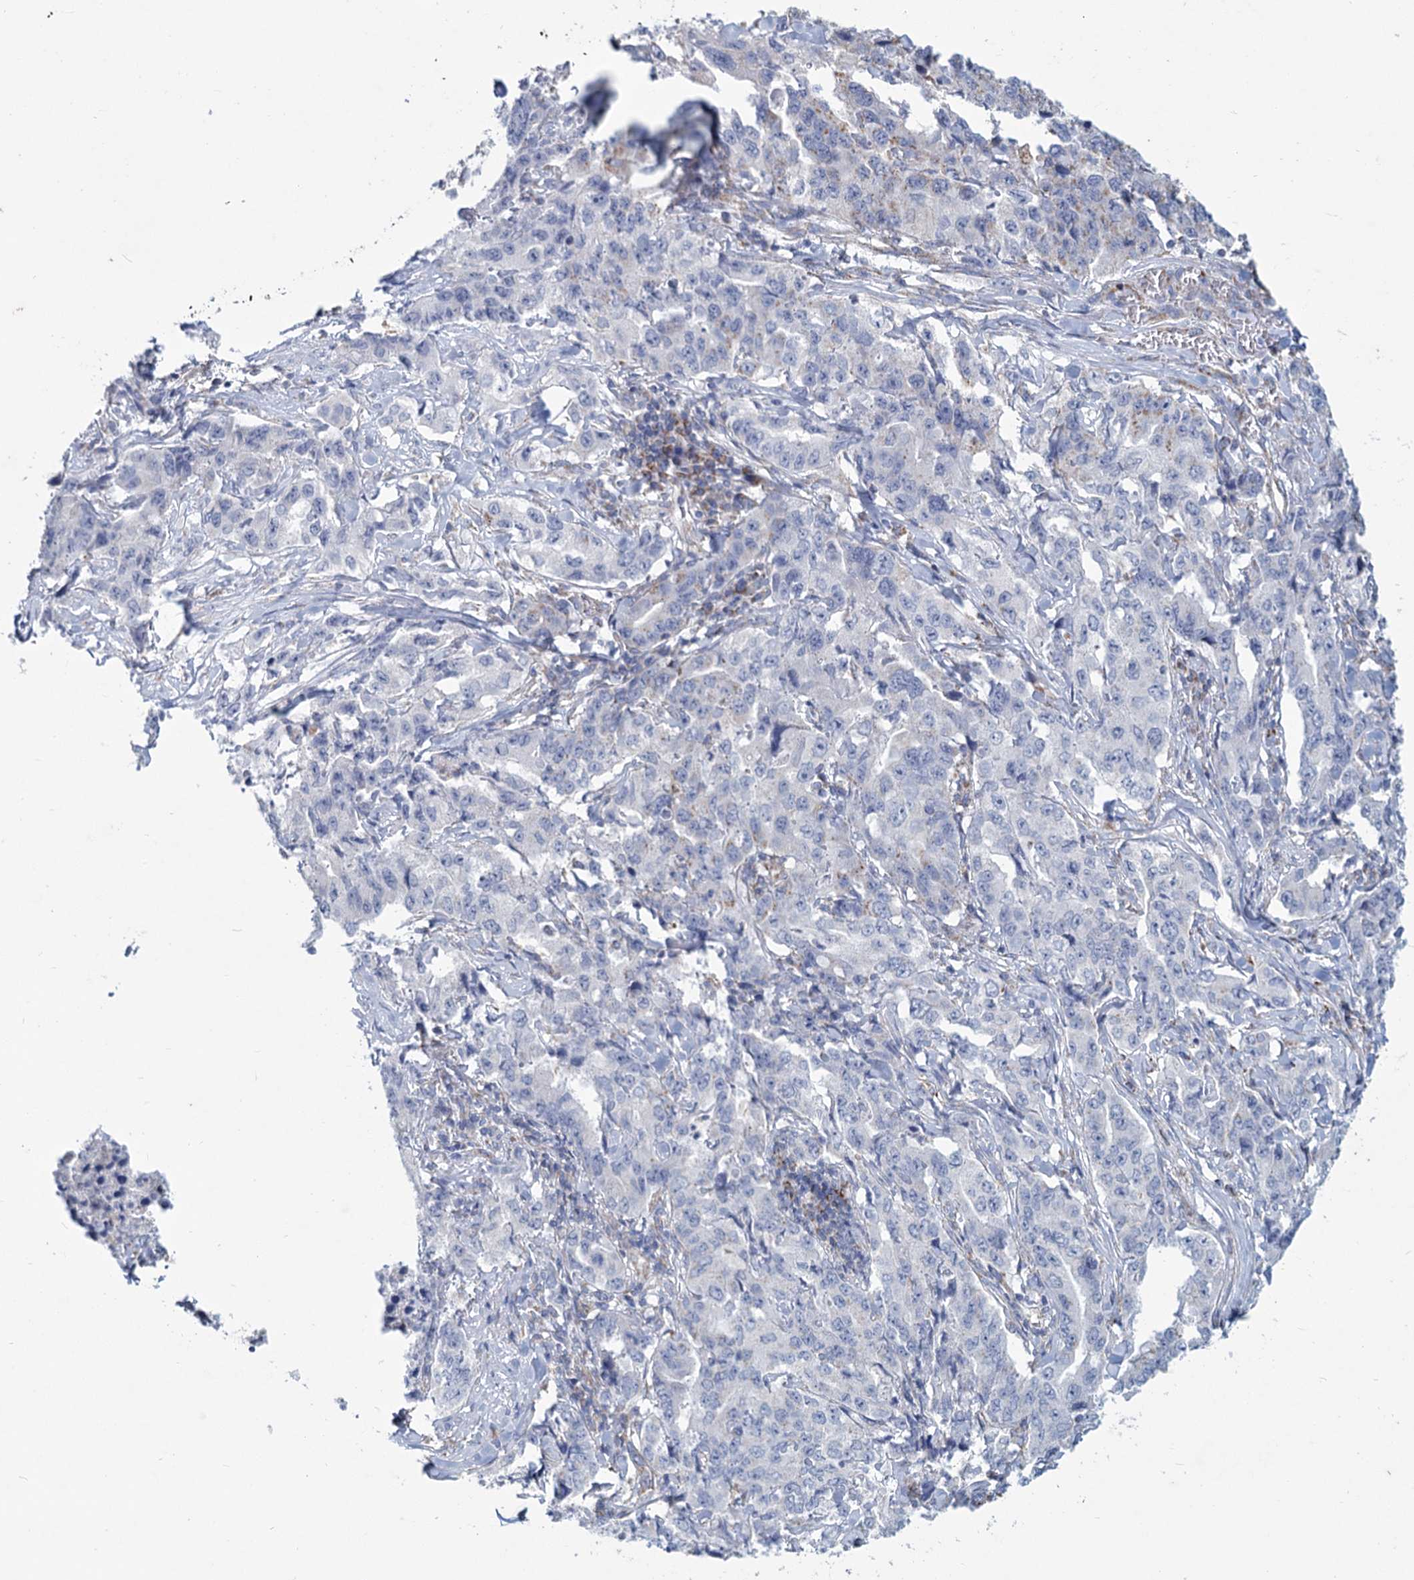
{"staining": {"intensity": "negative", "quantity": "none", "location": "none"}, "tissue": "lung cancer", "cell_type": "Tumor cells", "image_type": "cancer", "snomed": [{"axis": "morphology", "description": "Adenocarcinoma, NOS"}, {"axis": "topography", "description": "Lung"}], "caption": "Image shows no protein expression in tumor cells of lung cancer (adenocarcinoma) tissue.", "gene": "NDUFC2", "patient": {"sex": "female", "age": 51}}